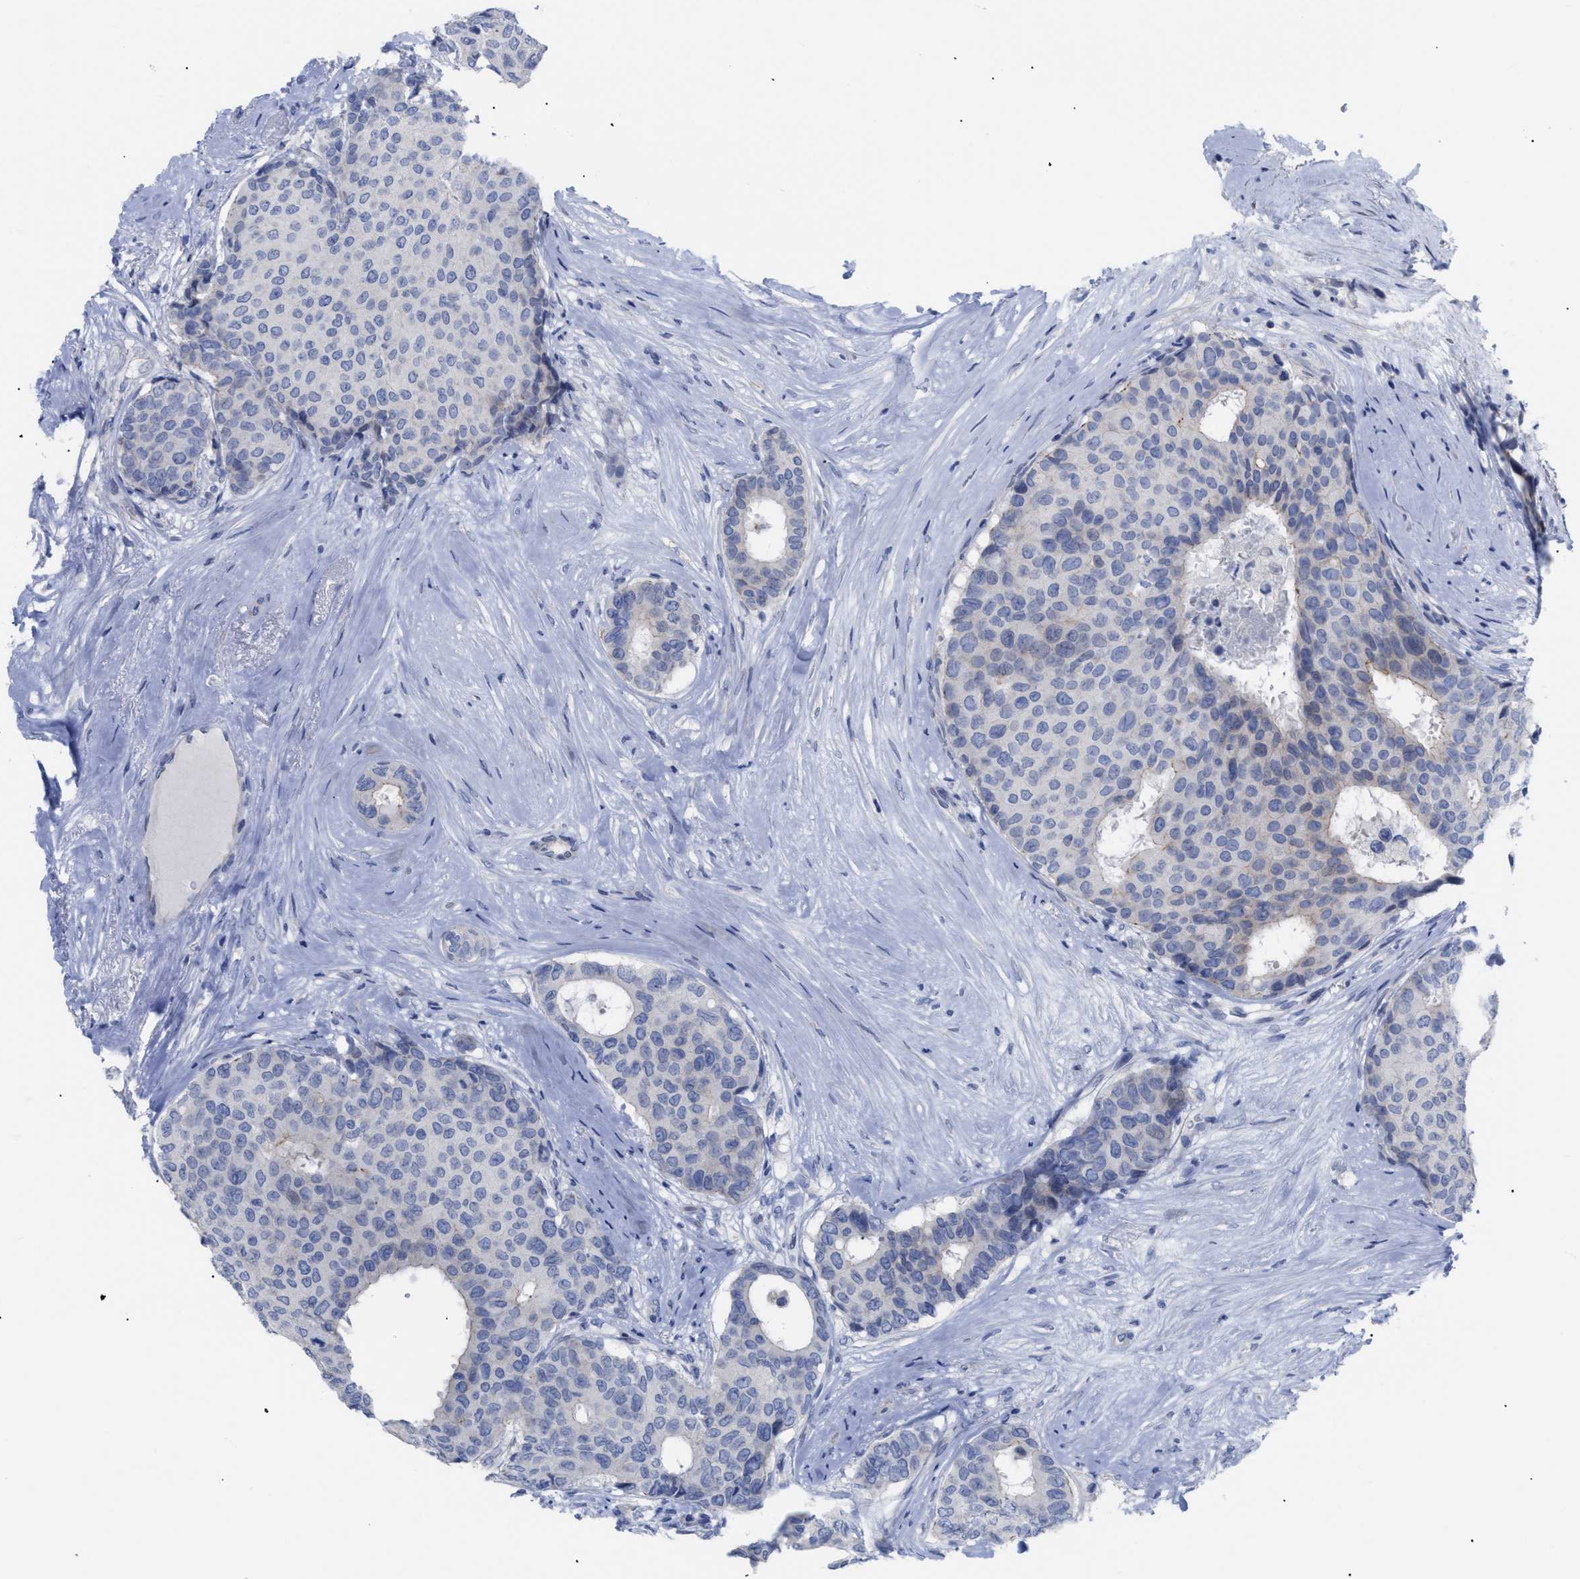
{"staining": {"intensity": "weak", "quantity": "<25%", "location": "cytoplasmic/membranous"}, "tissue": "breast cancer", "cell_type": "Tumor cells", "image_type": "cancer", "snomed": [{"axis": "morphology", "description": "Duct carcinoma"}, {"axis": "topography", "description": "Breast"}], "caption": "Immunohistochemistry of human invasive ductal carcinoma (breast) displays no expression in tumor cells.", "gene": "CAV3", "patient": {"sex": "female", "age": 75}}